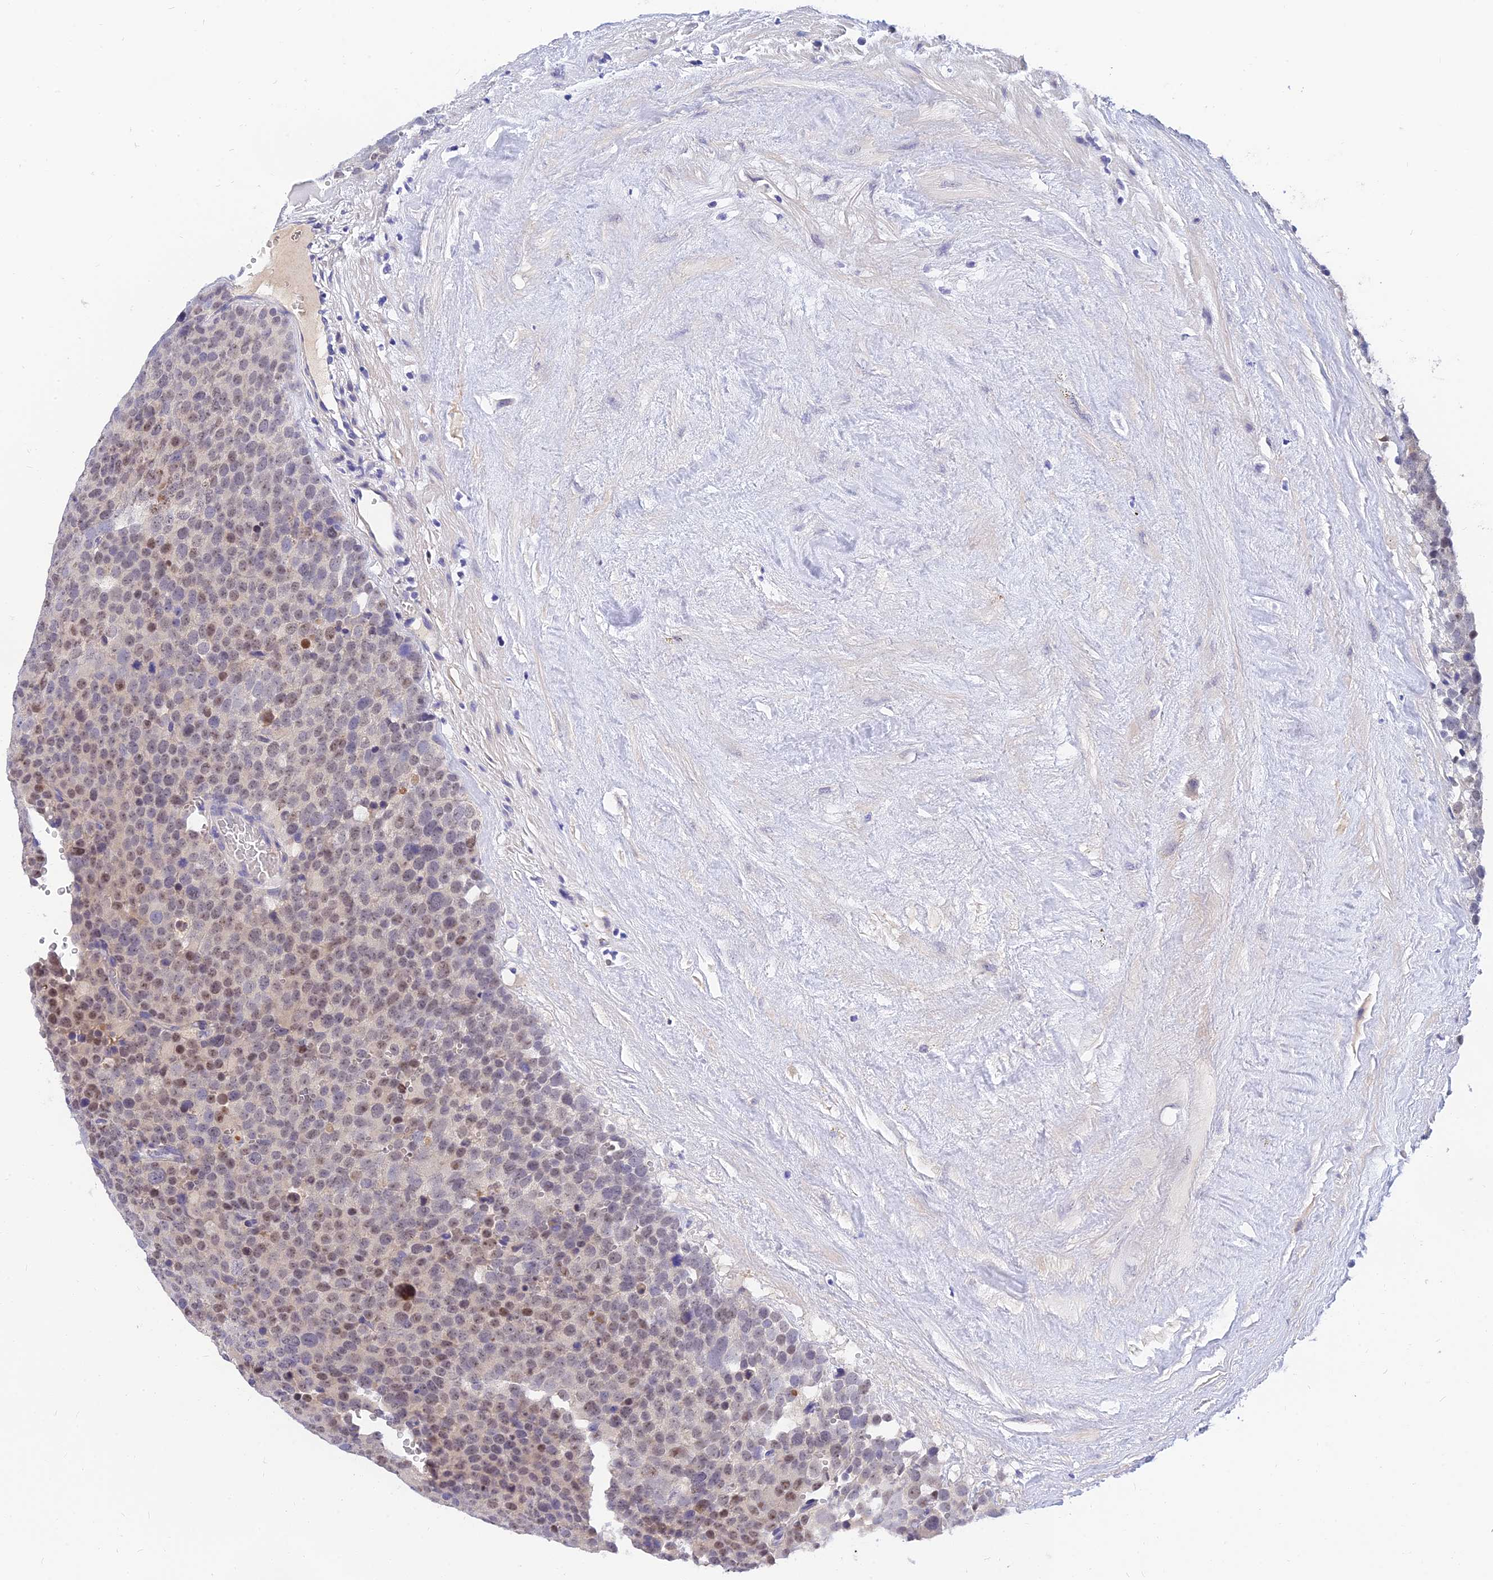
{"staining": {"intensity": "moderate", "quantity": "25%-75%", "location": "nuclear"}, "tissue": "testis cancer", "cell_type": "Tumor cells", "image_type": "cancer", "snomed": [{"axis": "morphology", "description": "Seminoma, NOS"}, {"axis": "topography", "description": "Testis"}], "caption": "A brown stain highlights moderate nuclear staining of a protein in human seminoma (testis) tumor cells.", "gene": "TMEM161B", "patient": {"sex": "male", "age": 71}}